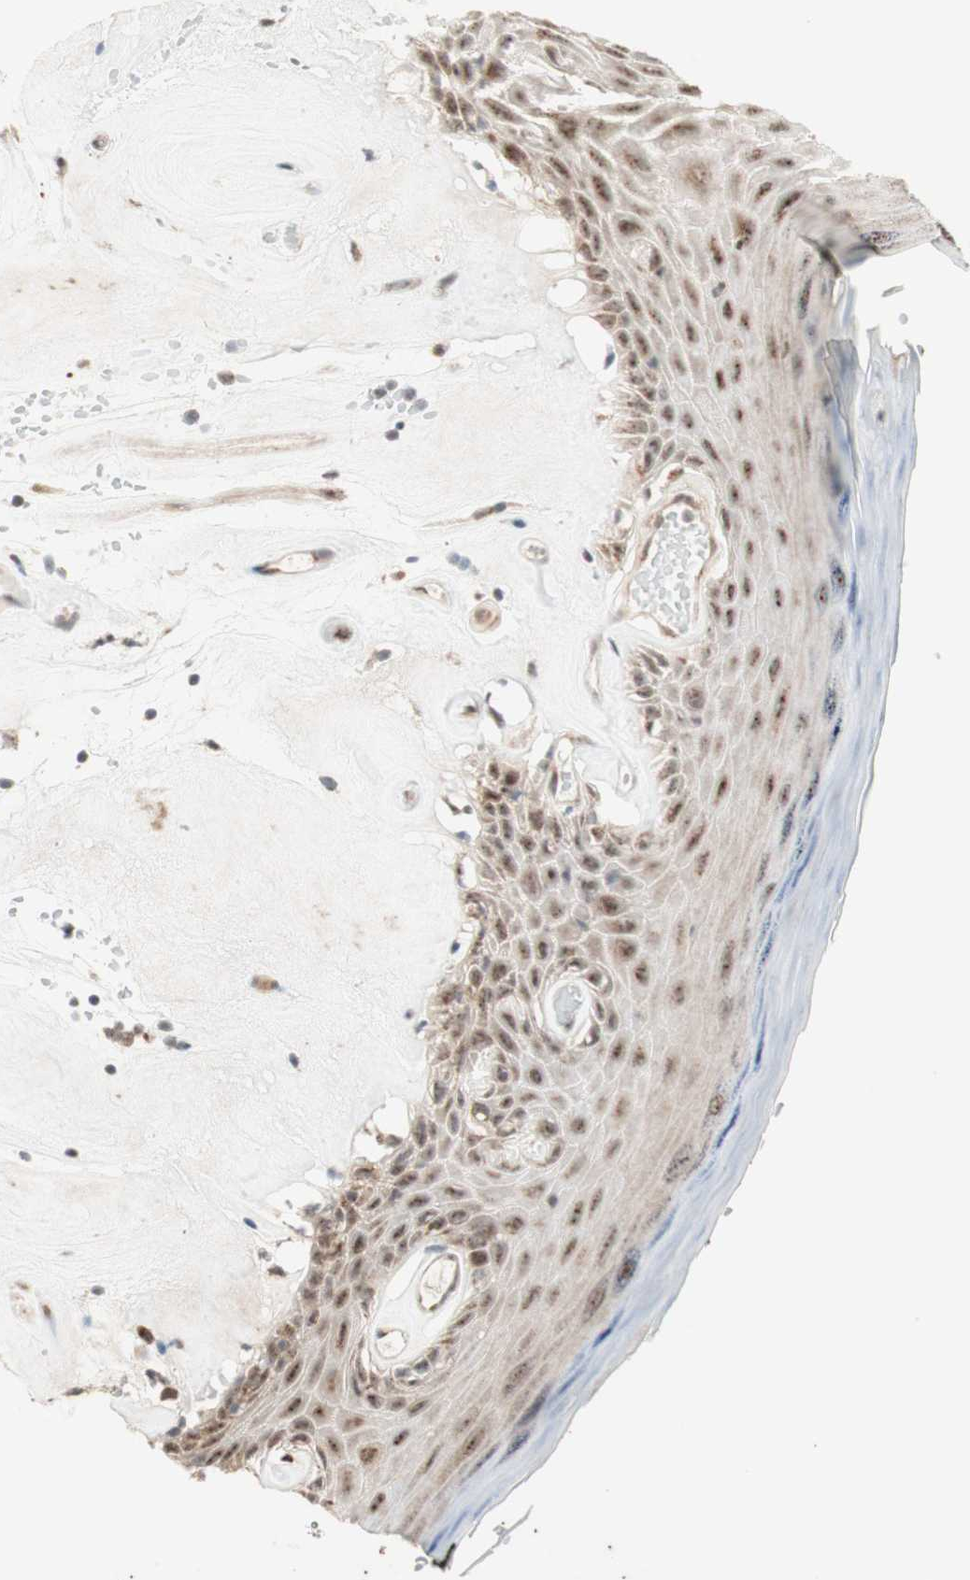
{"staining": {"intensity": "weak", "quantity": ">75%", "location": "cytoplasmic/membranous"}, "tissue": "skin", "cell_type": "Epidermal cells", "image_type": "normal", "snomed": [{"axis": "morphology", "description": "Normal tissue, NOS"}, {"axis": "morphology", "description": "Inflammation, NOS"}, {"axis": "topography", "description": "Vulva"}], "caption": "Weak cytoplasmic/membranous staining is identified in about >75% of epidermal cells in benign skin. The protein of interest is shown in brown color, while the nuclei are stained blue.", "gene": "CYLD", "patient": {"sex": "female", "age": 84}}